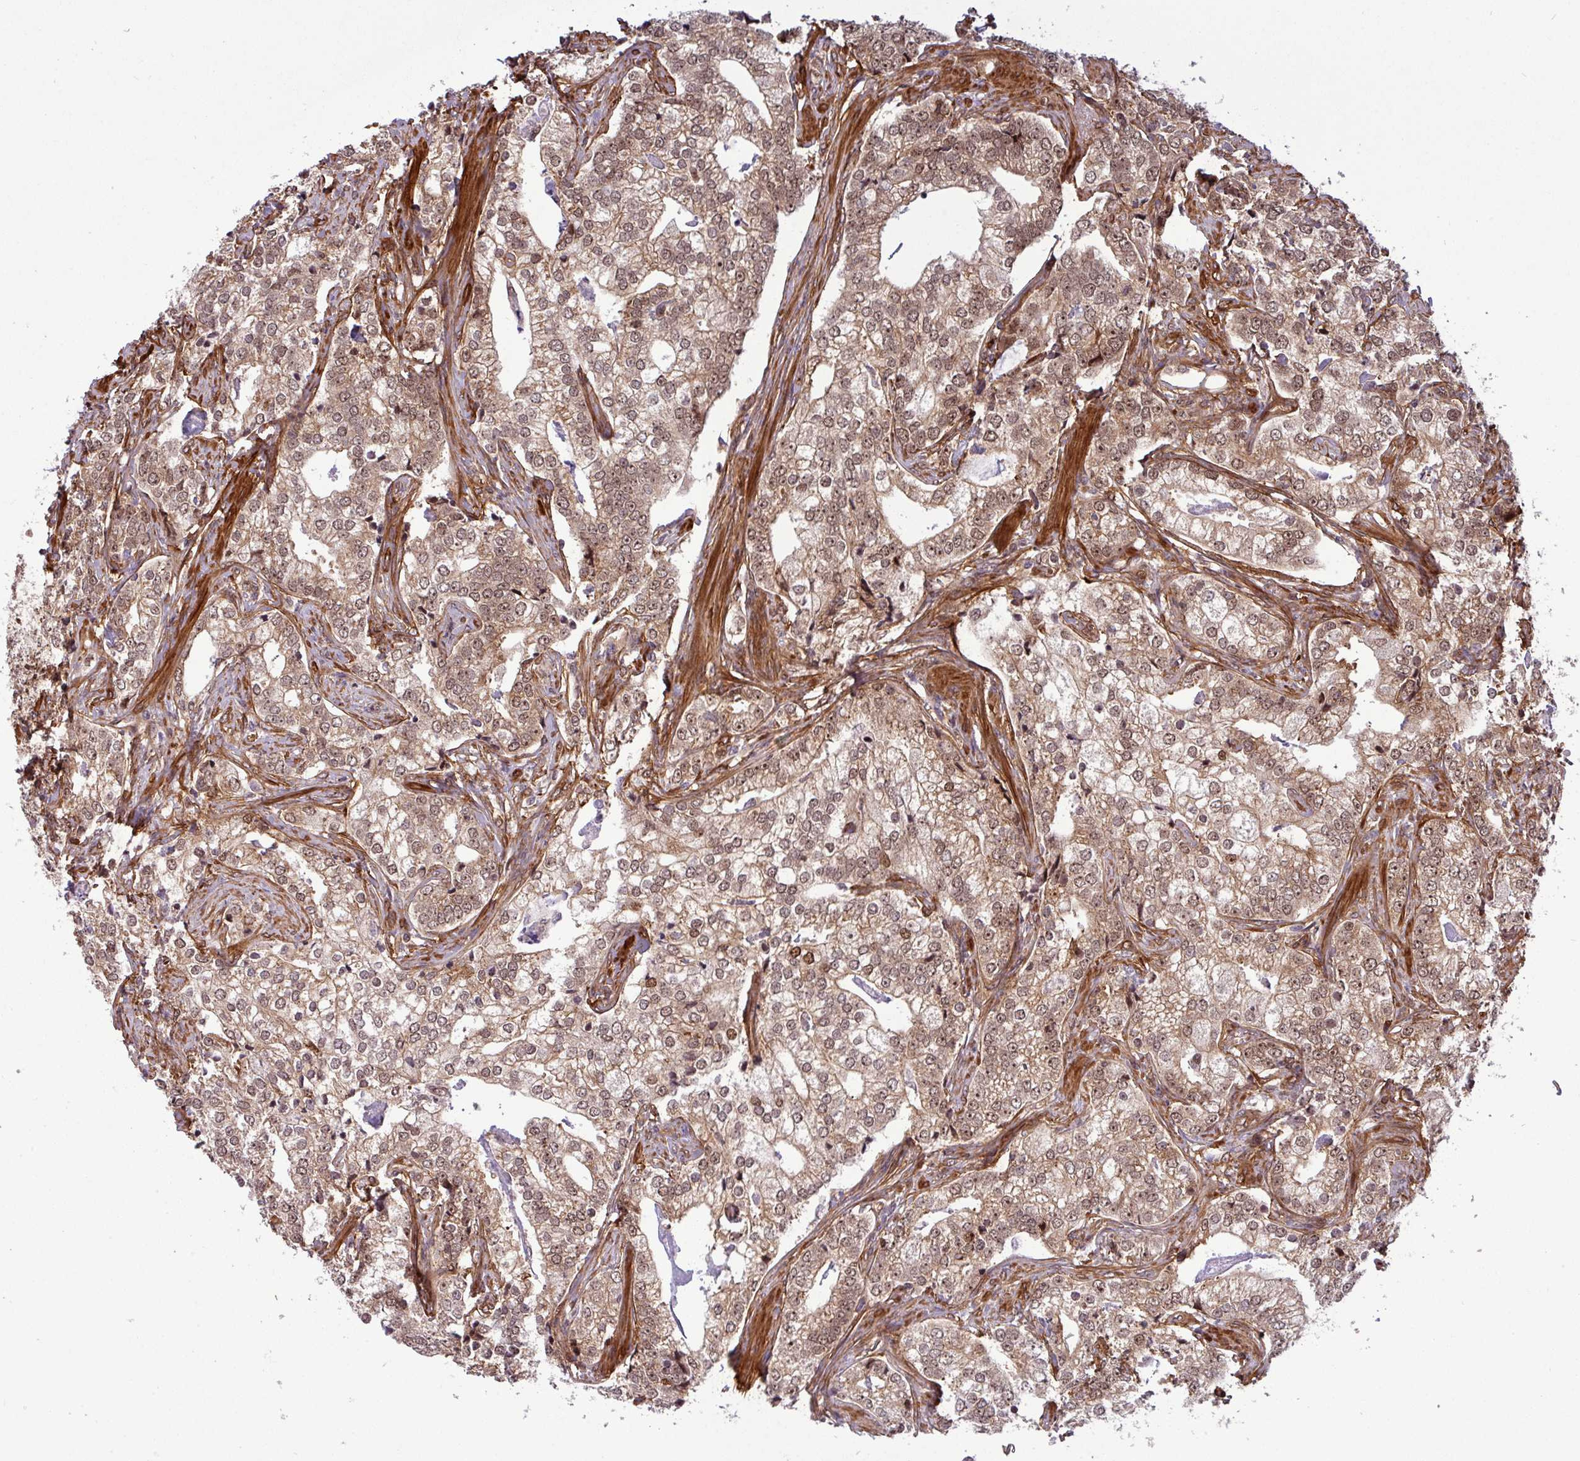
{"staining": {"intensity": "weak", "quantity": ">75%", "location": "cytoplasmic/membranous,nuclear"}, "tissue": "prostate cancer", "cell_type": "Tumor cells", "image_type": "cancer", "snomed": [{"axis": "morphology", "description": "Adenocarcinoma, High grade"}, {"axis": "topography", "description": "Prostate"}], "caption": "DAB (3,3'-diaminobenzidine) immunohistochemical staining of human prostate cancer (high-grade adenocarcinoma) exhibits weak cytoplasmic/membranous and nuclear protein expression in about >75% of tumor cells.", "gene": "C7orf50", "patient": {"sex": "male", "age": 69}}